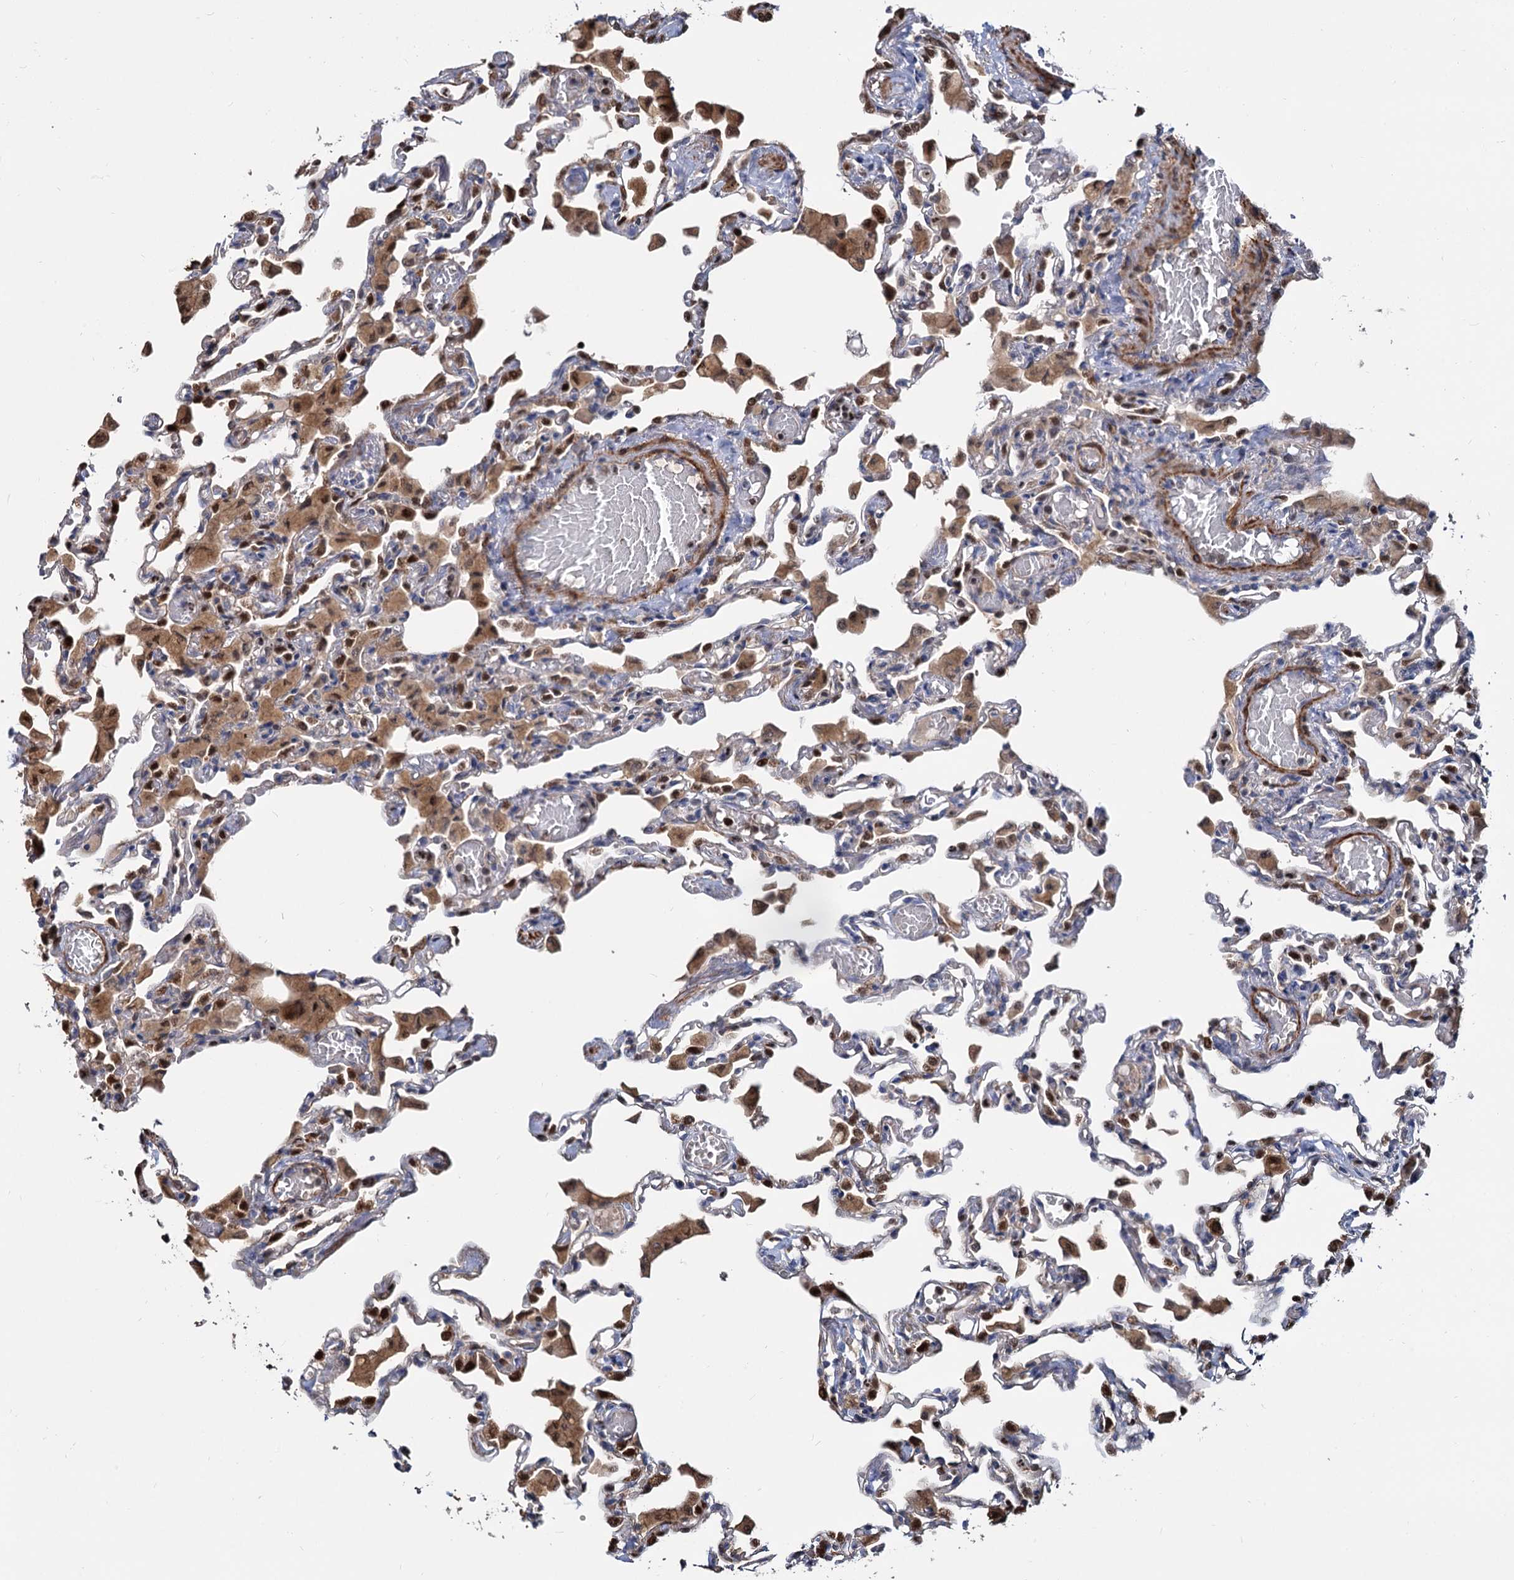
{"staining": {"intensity": "weak", "quantity": "25%-75%", "location": "cytoplasmic/membranous"}, "tissue": "lung", "cell_type": "Alveolar cells", "image_type": "normal", "snomed": [{"axis": "morphology", "description": "Normal tissue, NOS"}, {"axis": "topography", "description": "Bronchus"}, {"axis": "topography", "description": "Lung"}], "caption": "Protein staining by IHC displays weak cytoplasmic/membranous staining in about 25%-75% of alveolar cells in normal lung.", "gene": "ALKBH7", "patient": {"sex": "female", "age": 49}}